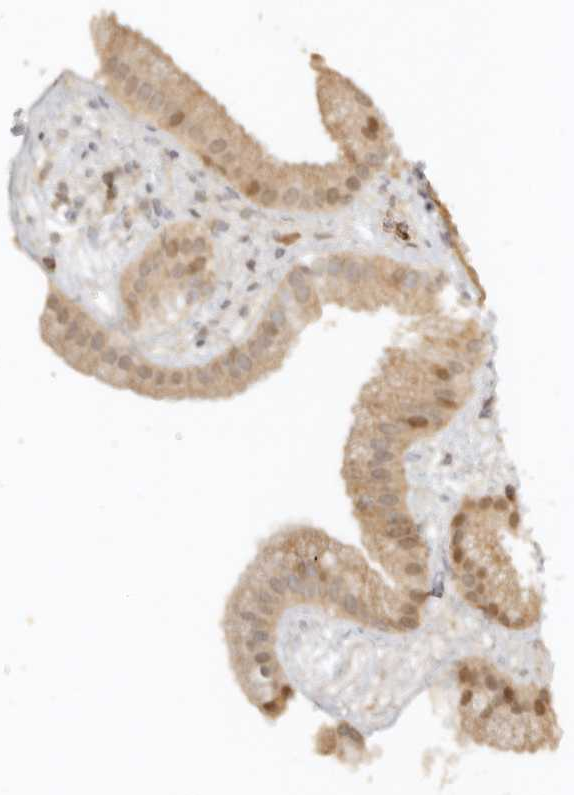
{"staining": {"intensity": "moderate", "quantity": ">75%", "location": "cytoplasmic/membranous,nuclear"}, "tissue": "gallbladder", "cell_type": "Glandular cells", "image_type": "normal", "snomed": [{"axis": "morphology", "description": "Normal tissue, NOS"}, {"axis": "topography", "description": "Gallbladder"}], "caption": "Benign gallbladder exhibits moderate cytoplasmic/membranous,nuclear staining in approximately >75% of glandular cells The protein is shown in brown color, while the nuclei are stained blue..", "gene": "KIF2B", "patient": {"sex": "female", "age": 64}}